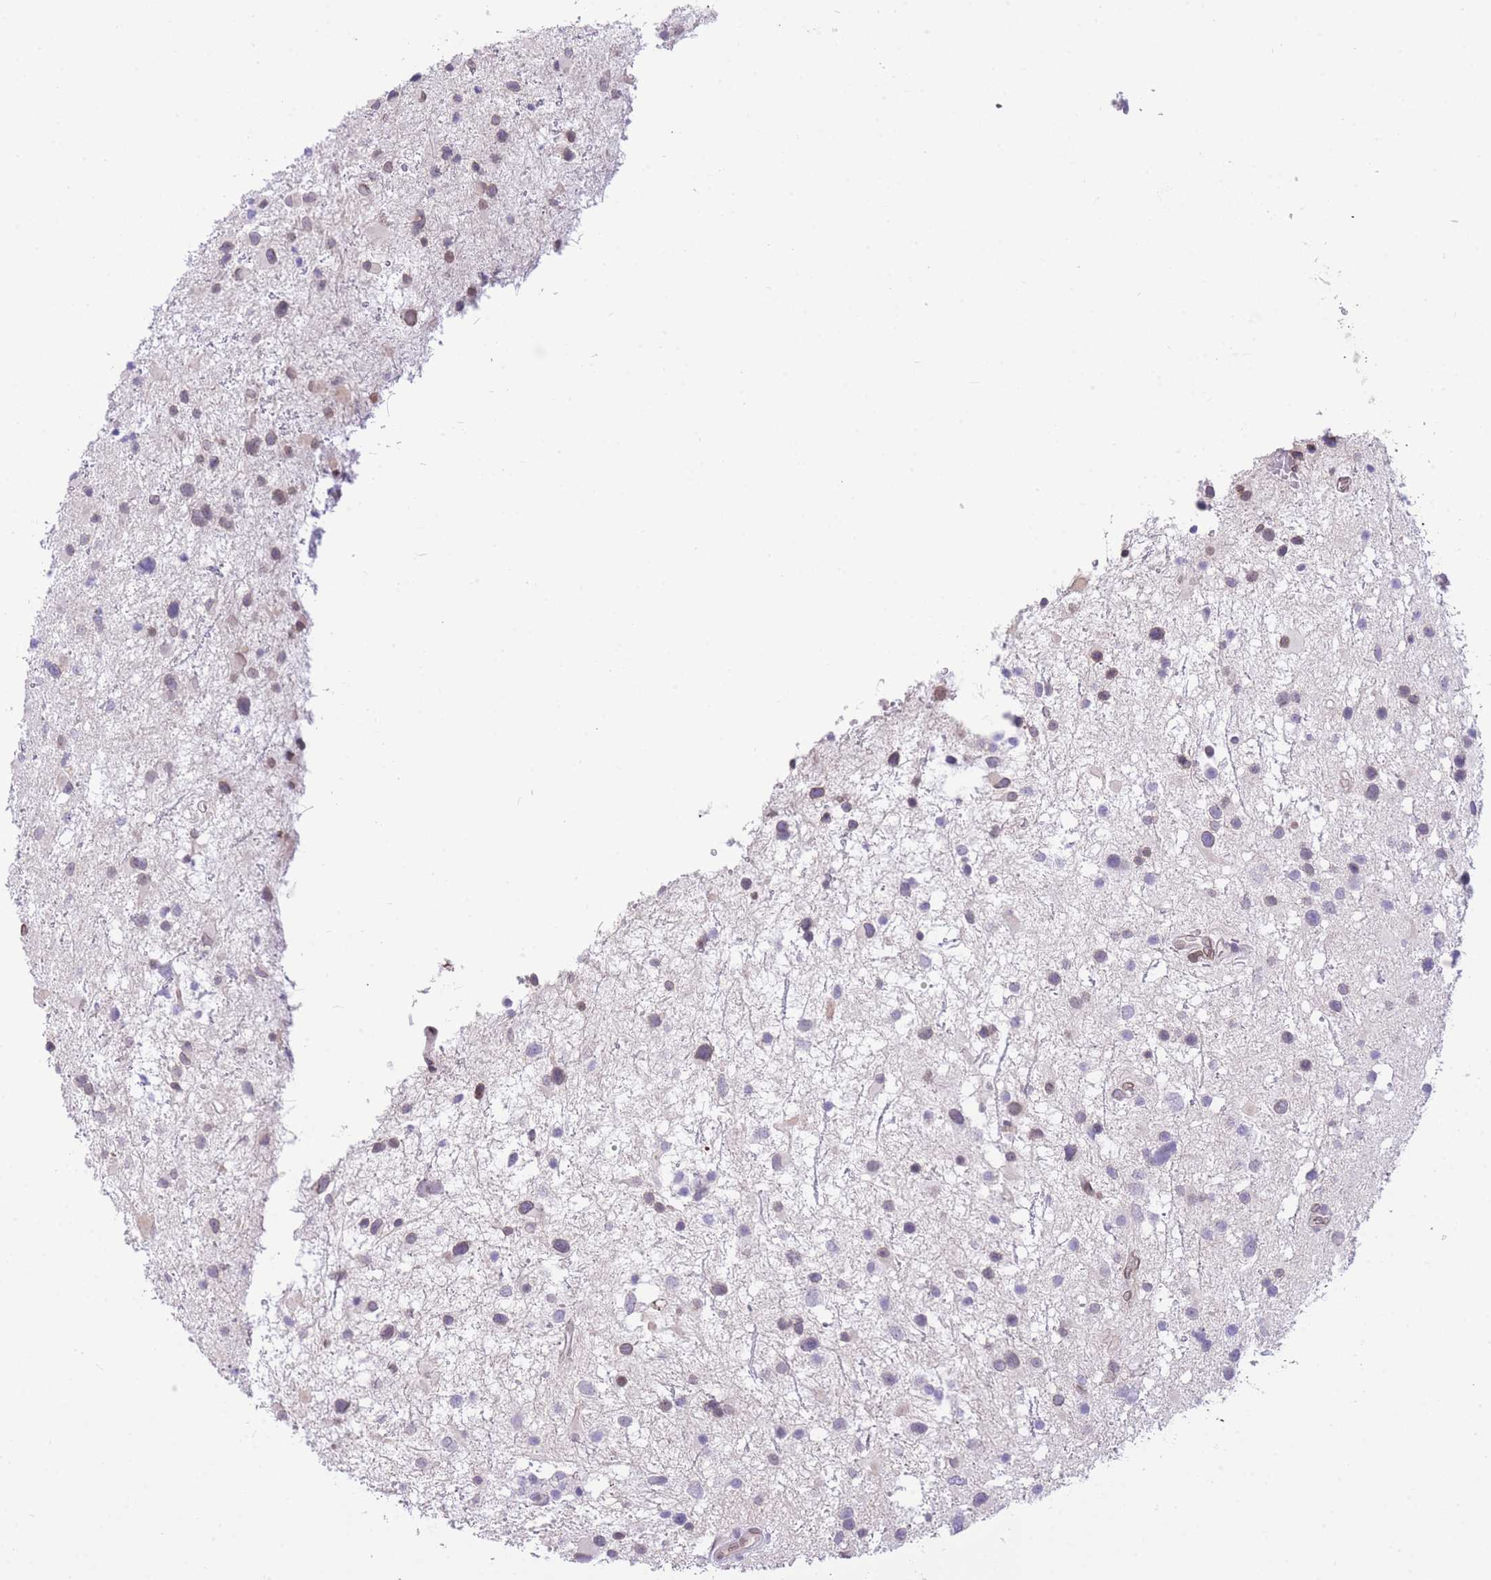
{"staining": {"intensity": "weak", "quantity": "<25%", "location": "nuclear"}, "tissue": "glioma", "cell_type": "Tumor cells", "image_type": "cancer", "snomed": [{"axis": "morphology", "description": "Glioma, malignant, Low grade"}, {"axis": "topography", "description": "Brain"}], "caption": "Immunohistochemical staining of human malignant low-grade glioma demonstrates no significant staining in tumor cells.", "gene": "OR10AD1", "patient": {"sex": "female", "age": 32}}